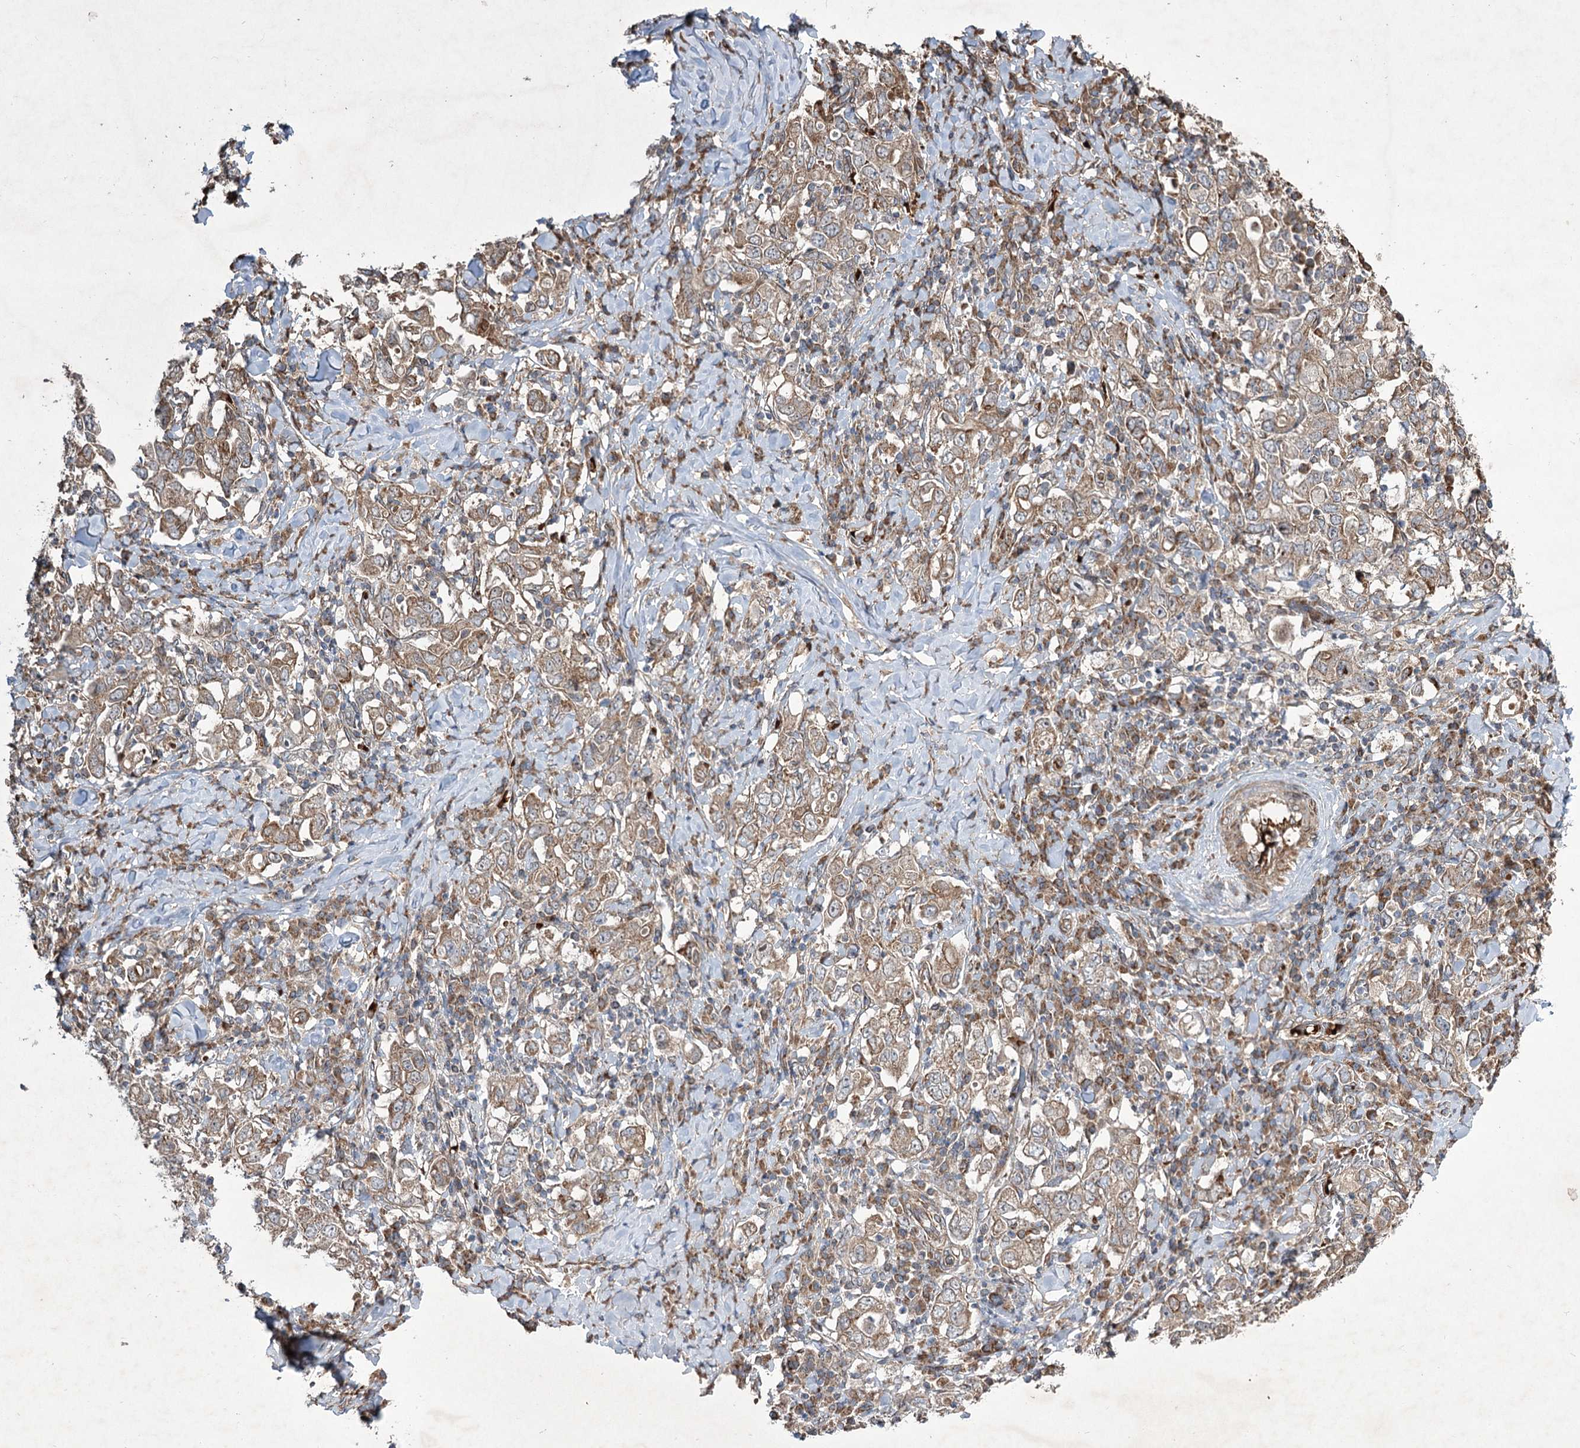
{"staining": {"intensity": "moderate", "quantity": ">75%", "location": "cytoplasmic/membranous"}, "tissue": "stomach cancer", "cell_type": "Tumor cells", "image_type": "cancer", "snomed": [{"axis": "morphology", "description": "Adenocarcinoma, NOS"}, {"axis": "topography", "description": "Stomach, upper"}], "caption": "Stomach cancer (adenocarcinoma) stained with a protein marker displays moderate staining in tumor cells.", "gene": "SERINC5", "patient": {"sex": "male", "age": 62}}